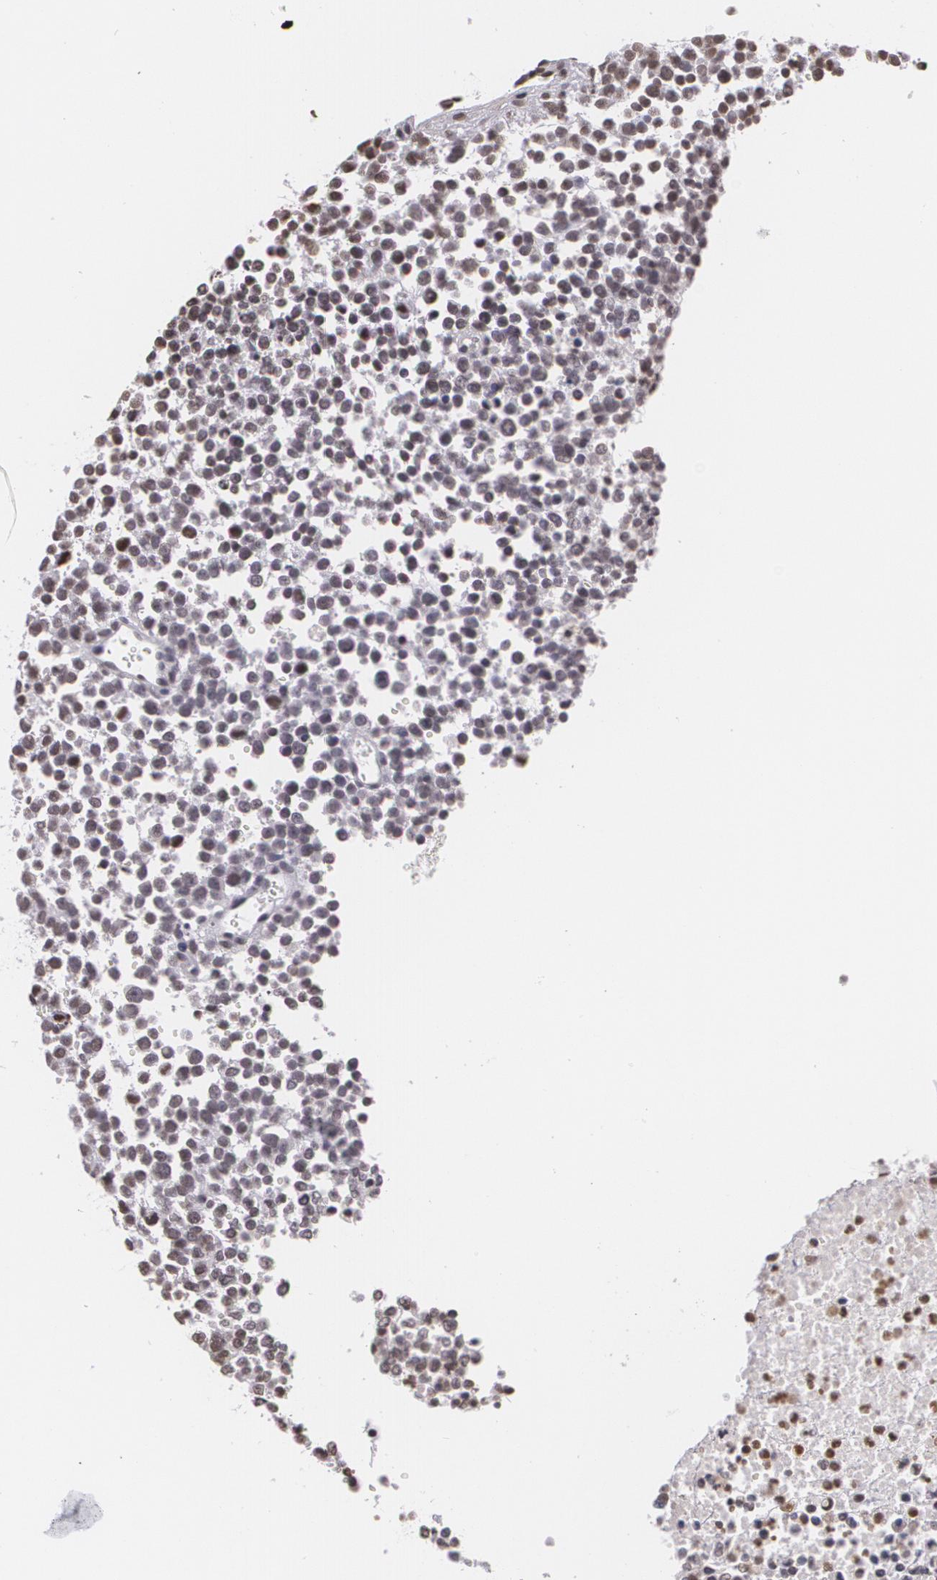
{"staining": {"intensity": "negative", "quantity": "none", "location": "none"}, "tissue": "glioma", "cell_type": "Tumor cells", "image_type": "cancer", "snomed": [{"axis": "morphology", "description": "Glioma, malignant, High grade"}, {"axis": "topography", "description": "Brain"}], "caption": "Histopathology image shows no significant protein staining in tumor cells of malignant high-grade glioma. The staining was performed using DAB to visualize the protein expression in brown, while the nuclei were stained in blue with hematoxylin (Magnification: 20x).", "gene": "MUC1", "patient": {"sex": "male", "age": 66}}